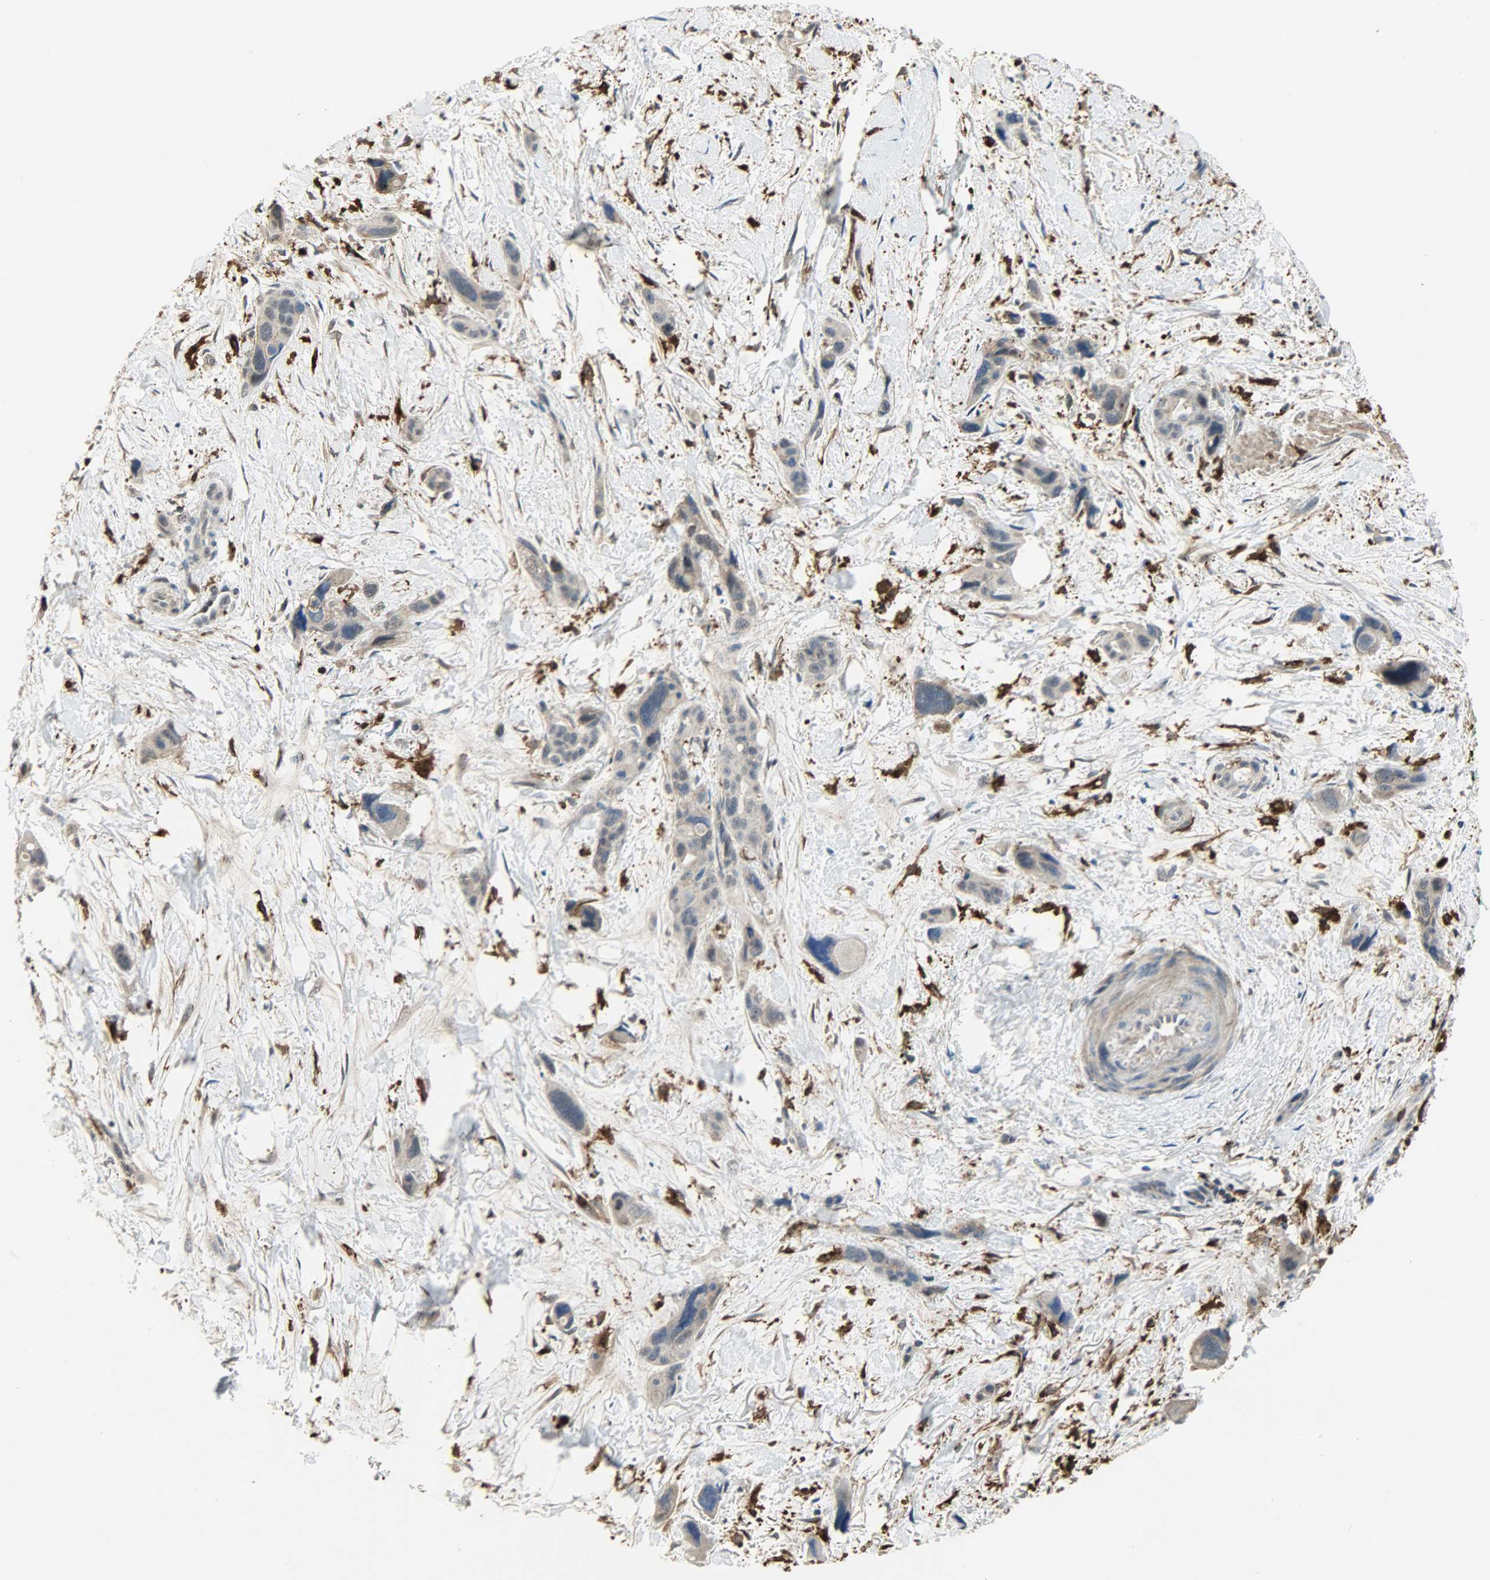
{"staining": {"intensity": "negative", "quantity": "none", "location": "none"}, "tissue": "pancreatic cancer", "cell_type": "Tumor cells", "image_type": "cancer", "snomed": [{"axis": "morphology", "description": "Adenocarcinoma, NOS"}, {"axis": "topography", "description": "Pancreas"}], "caption": "Protein analysis of pancreatic cancer demonstrates no significant positivity in tumor cells. (Brightfield microscopy of DAB (3,3'-diaminobenzidine) immunohistochemistry at high magnification).", "gene": "SKAP2", "patient": {"sex": "male", "age": 46}}